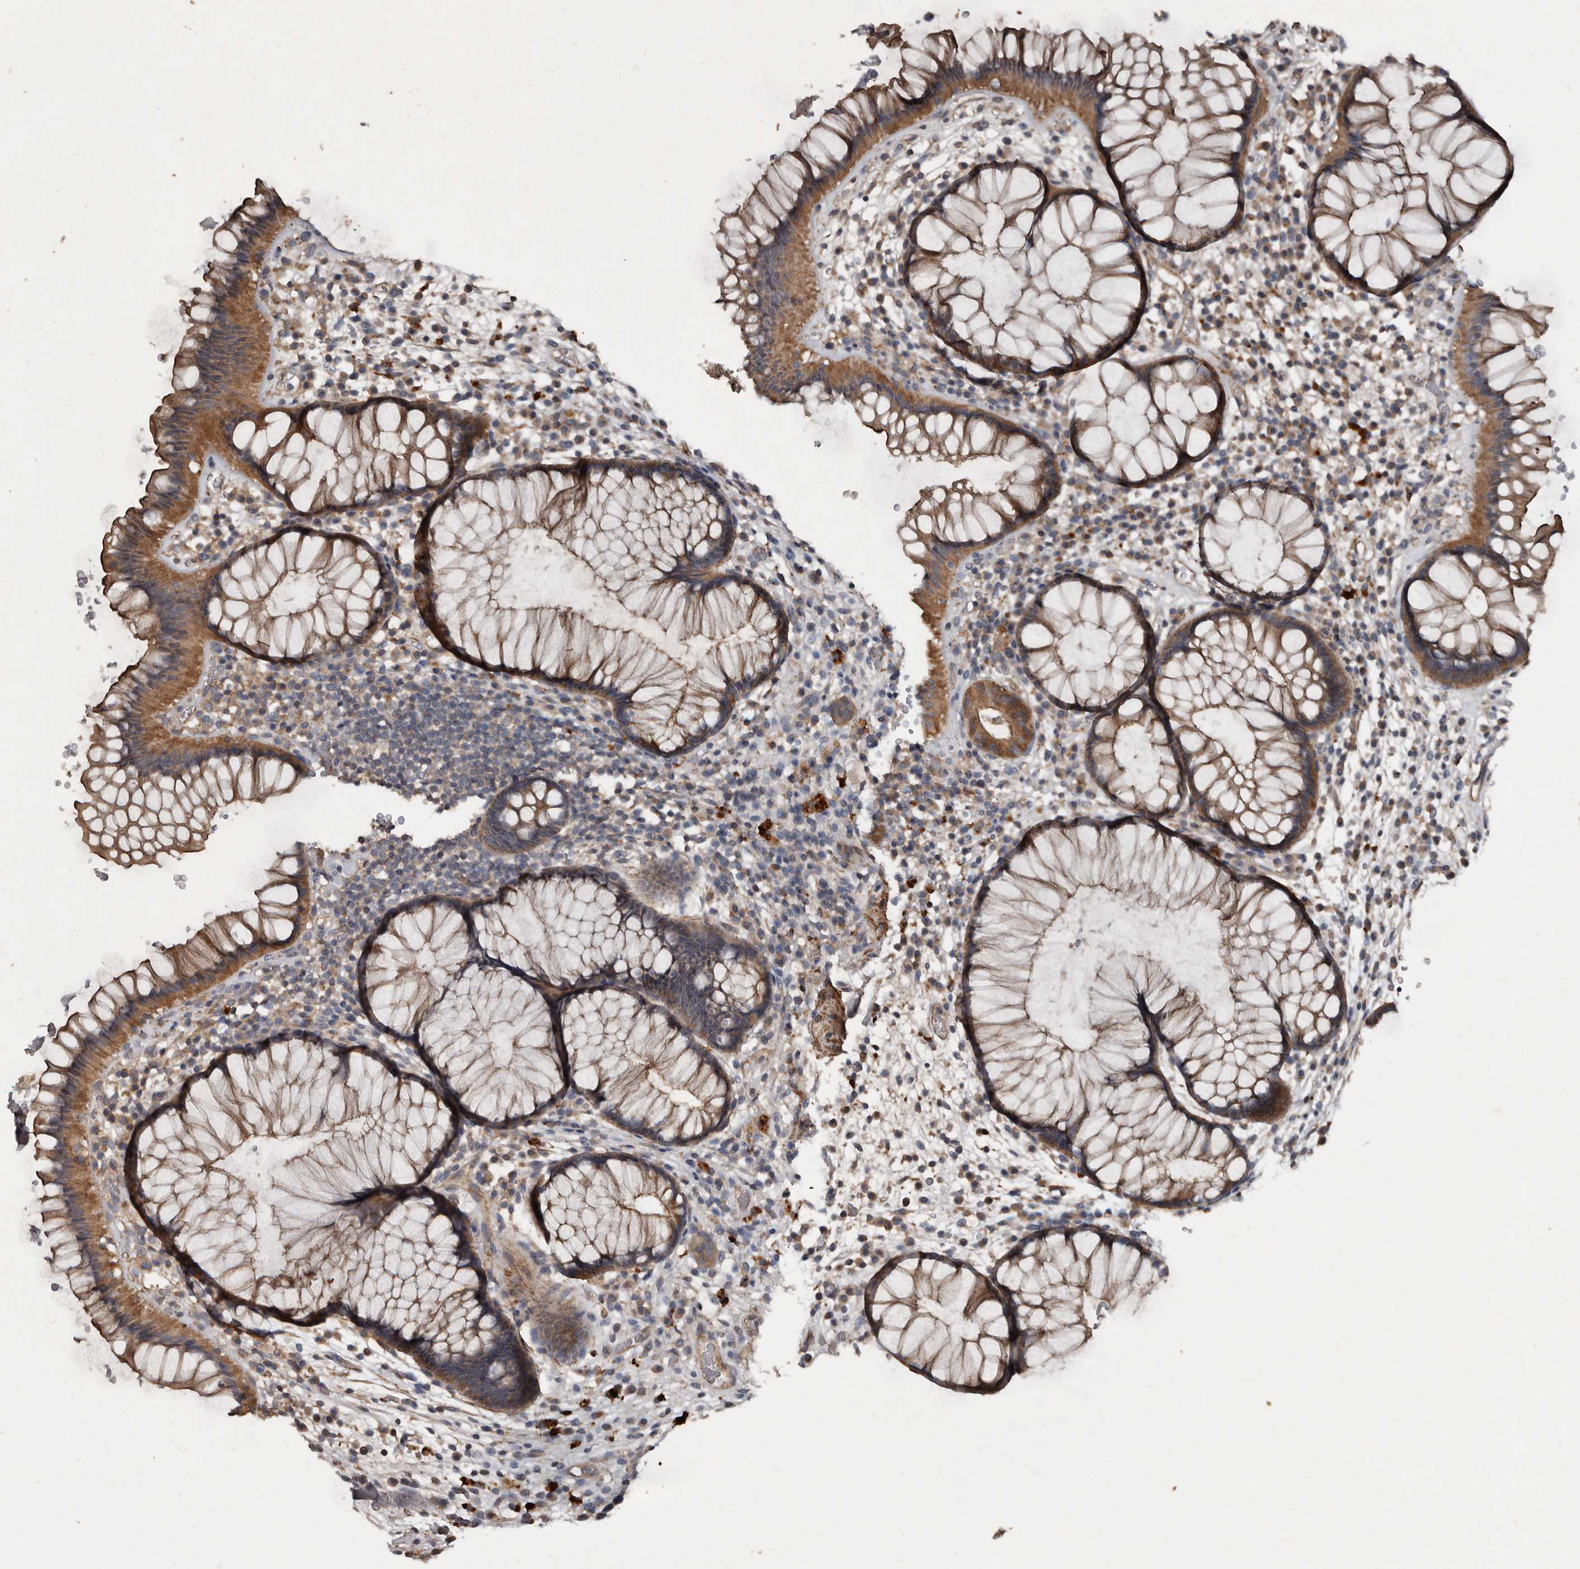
{"staining": {"intensity": "moderate", "quantity": "25%-75%", "location": "cytoplasmic/membranous"}, "tissue": "rectum", "cell_type": "Glandular cells", "image_type": "normal", "snomed": [{"axis": "morphology", "description": "Normal tissue, NOS"}, {"axis": "topography", "description": "Rectum"}], "caption": "Immunohistochemistry (IHC) of normal rectum exhibits medium levels of moderate cytoplasmic/membranous expression in approximately 25%-75% of glandular cells.", "gene": "GREB1", "patient": {"sex": "male", "age": 51}}